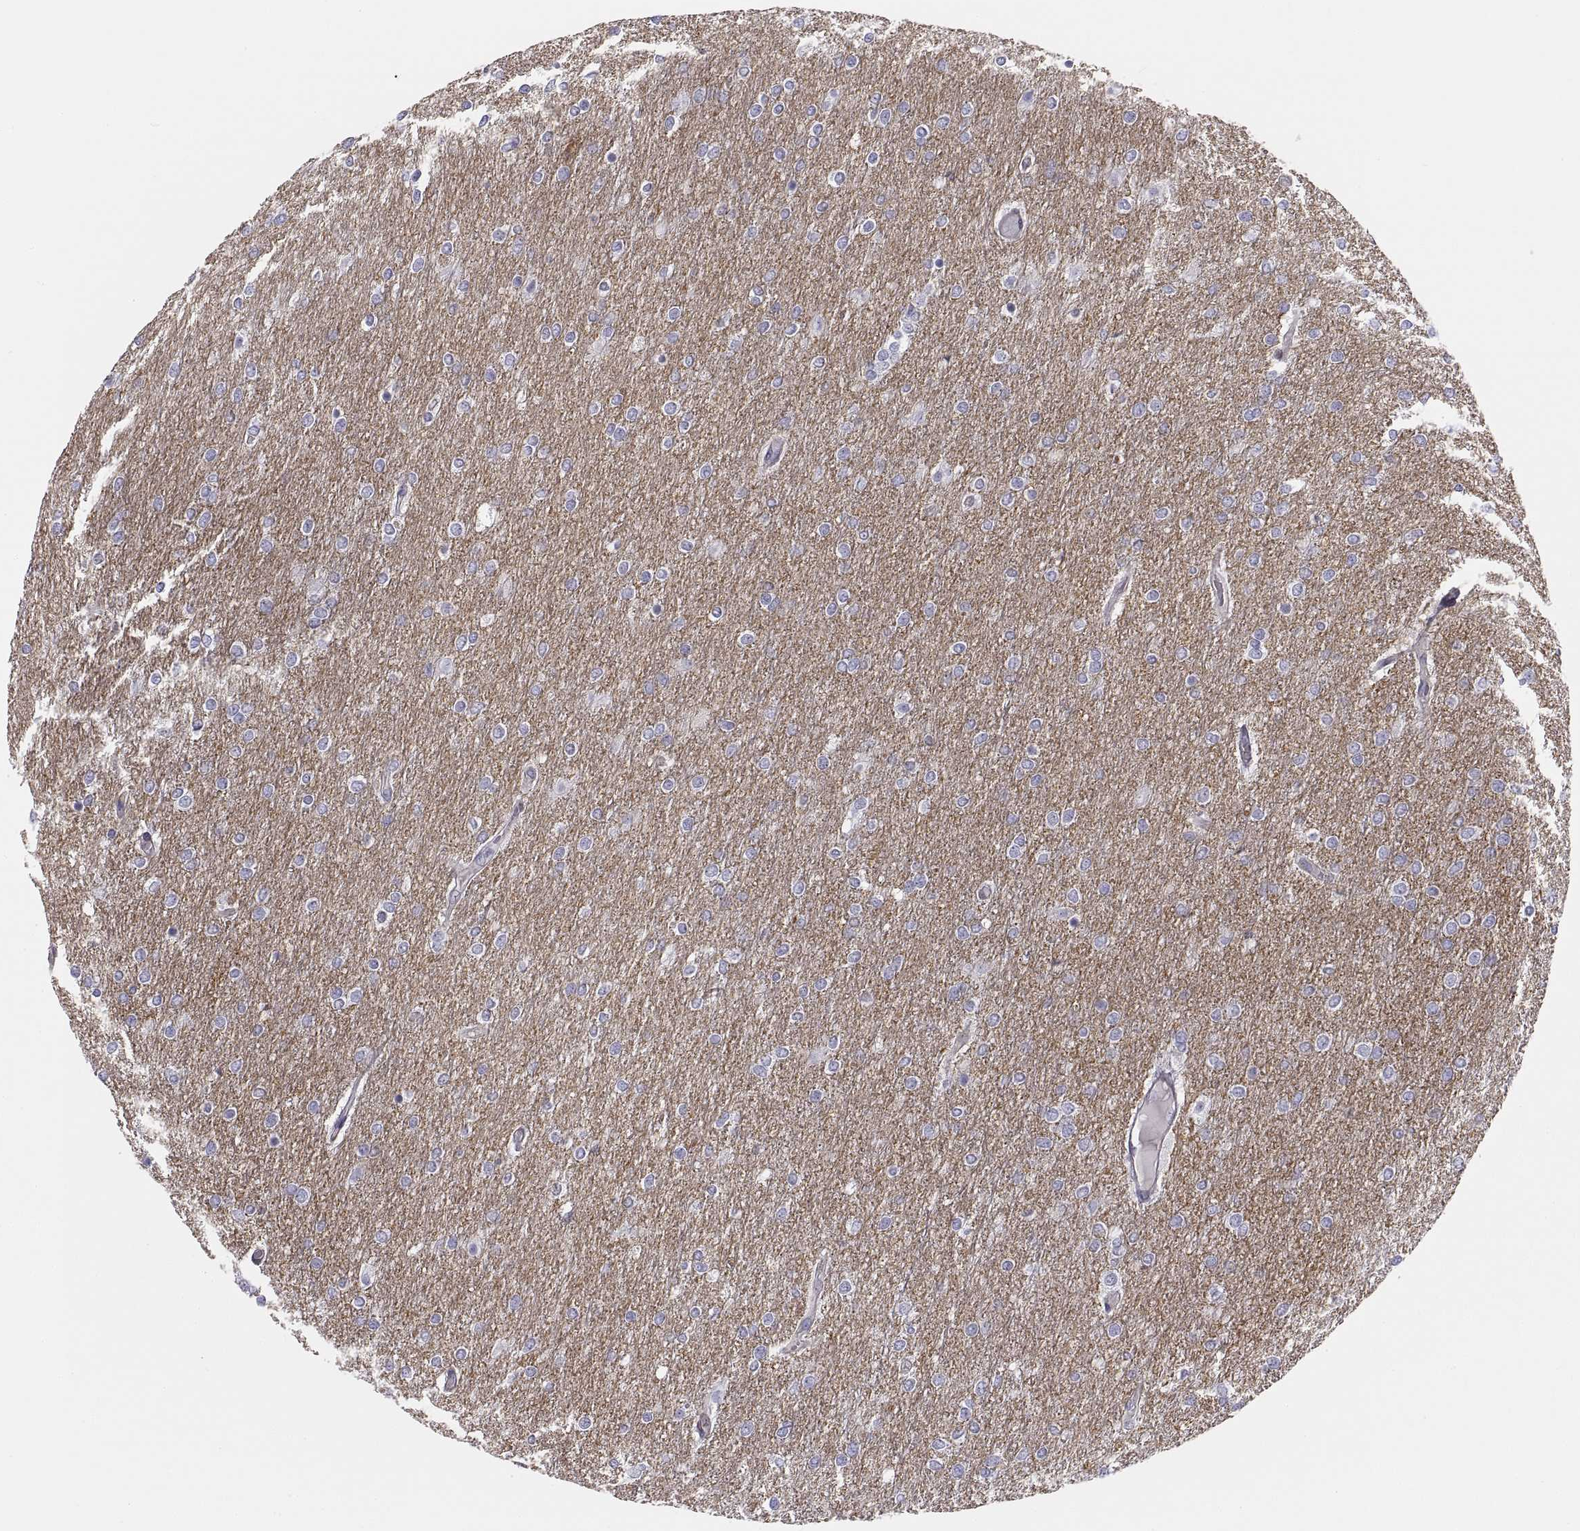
{"staining": {"intensity": "negative", "quantity": "none", "location": "none"}, "tissue": "glioma", "cell_type": "Tumor cells", "image_type": "cancer", "snomed": [{"axis": "morphology", "description": "Glioma, malignant, High grade"}, {"axis": "topography", "description": "Brain"}], "caption": "This is an immunohistochemistry histopathology image of human malignant glioma (high-grade). There is no staining in tumor cells.", "gene": "STRC", "patient": {"sex": "female", "age": 61}}